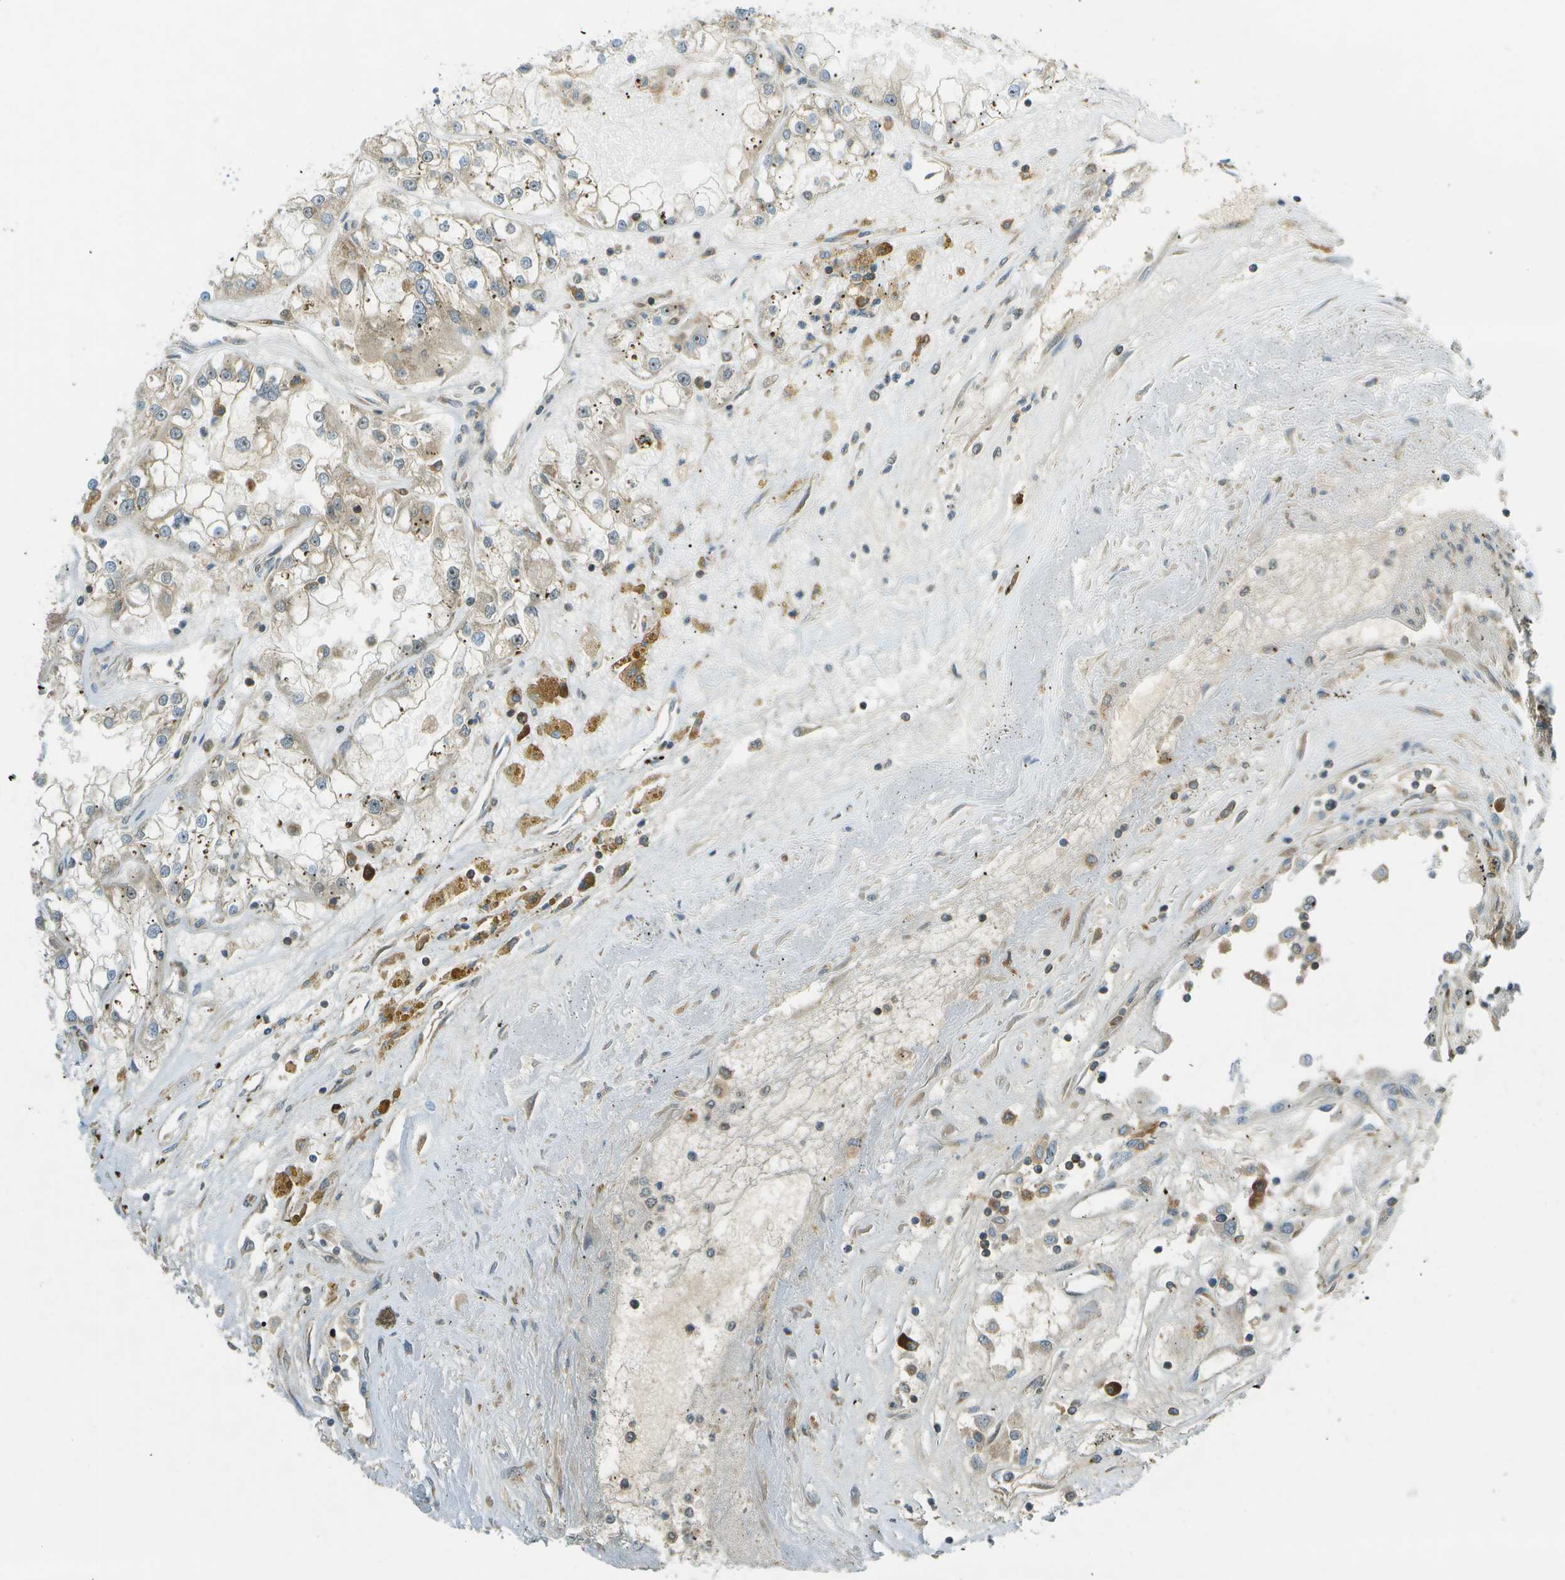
{"staining": {"intensity": "weak", "quantity": "25%-75%", "location": "cytoplasmic/membranous"}, "tissue": "renal cancer", "cell_type": "Tumor cells", "image_type": "cancer", "snomed": [{"axis": "morphology", "description": "Adenocarcinoma, NOS"}, {"axis": "topography", "description": "Kidney"}], "caption": "Immunohistochemical staining of adenocarcinoma (renal) exhibits low levels of weak cytoplasmic/membranous protein positivity in about 25%-75% of tumor cells. The staining is performed using DAB brown chromogen to label protein expression. The nuclei are counter-stained blue using hematoxylin.", "gene": "TMTC1", "patient": {"sex": "female", "age": 52}}